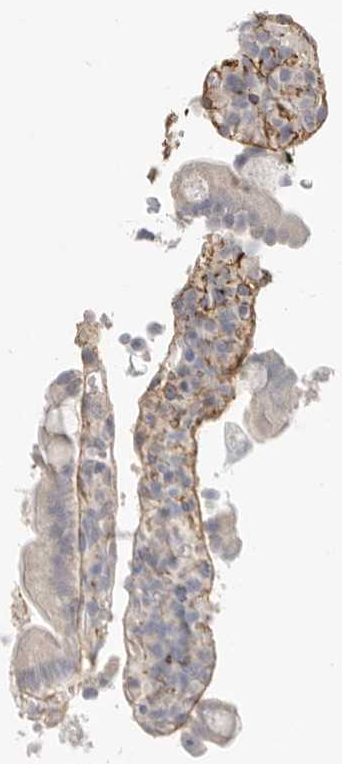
{"staining": {"intensity": "negative", "quantity": "none", "location": "none"}, "tissue": "duodenum", "cell_type": "Glandular cells", "image_type": "normal", "snomed": [{"axis": "morphology", "description": "Normal tissue, NOS"}, {"axis": "topography", "description": "Small intestine, NOS"}], "caption": "High magnification brightfield microscopy of normal duodenum stained with DAB (3,3'-diaminobenzidine) (brown) and counterstained with hematoxylin (blue): glandular cells show no significant staining.", "gene": "FBN2", "patient": {"sex": "female", "age": 71}}